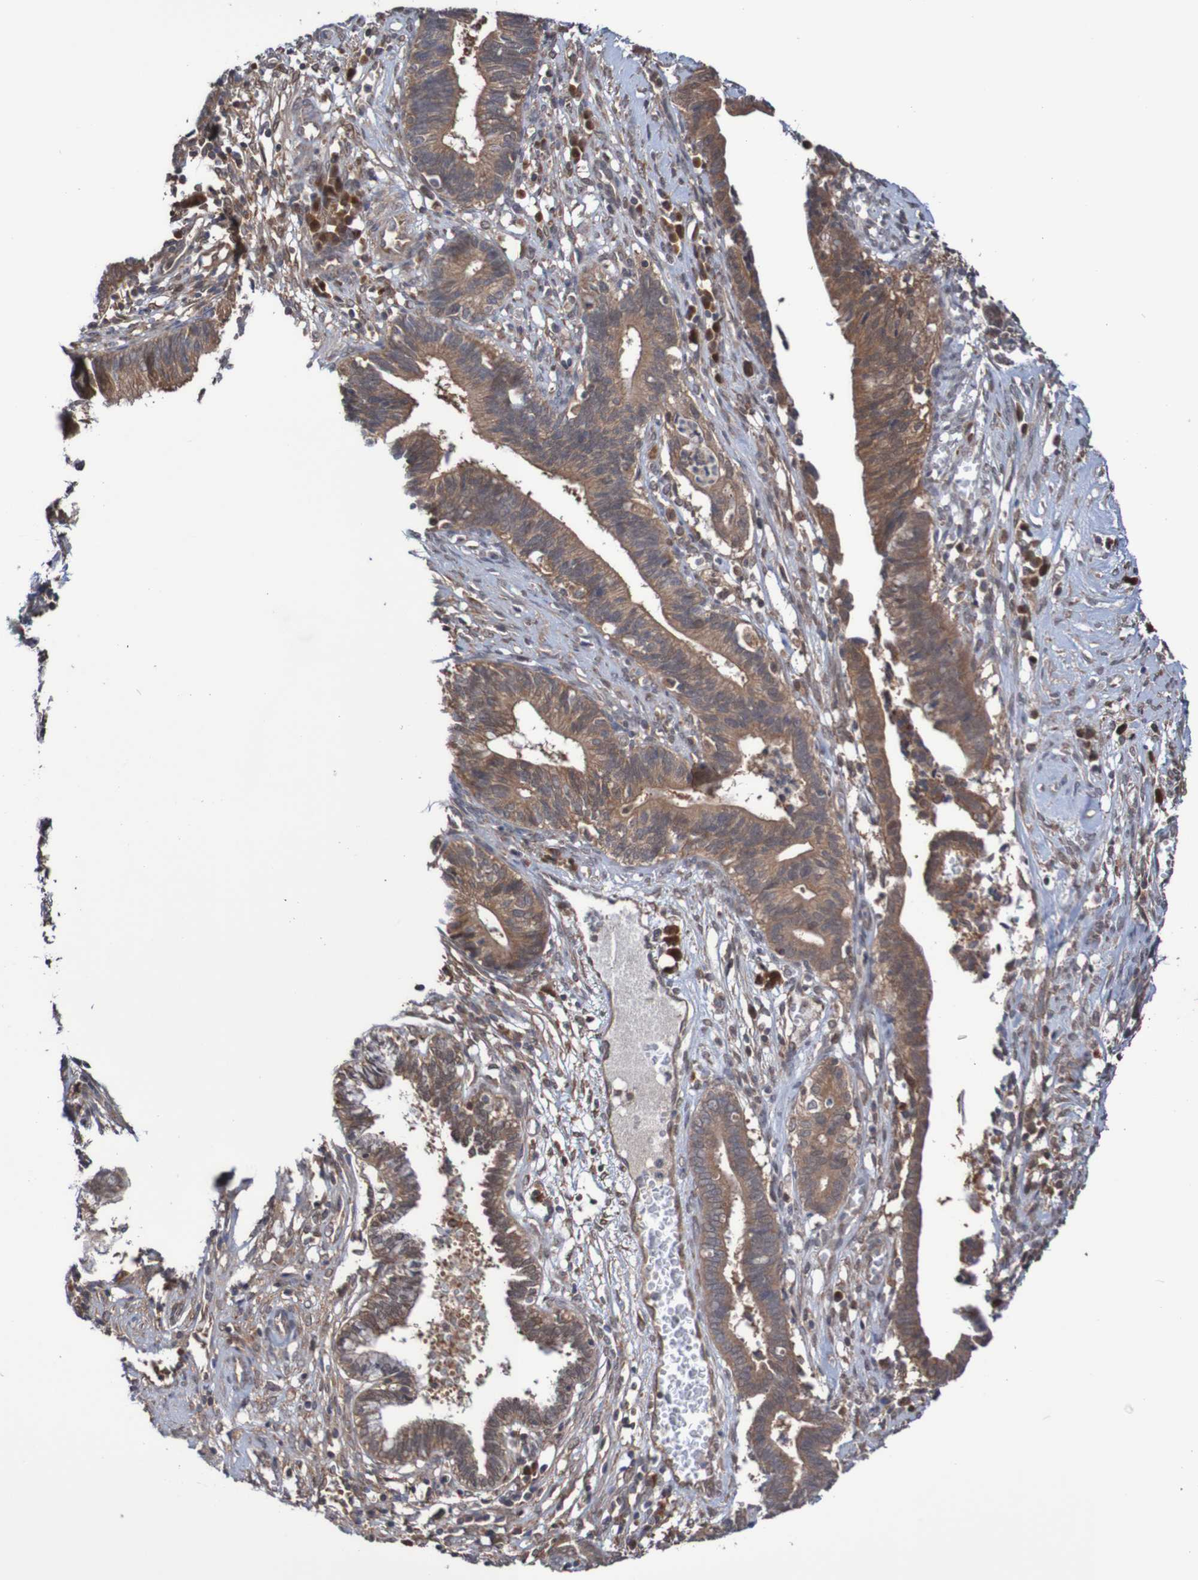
{"staining": {"intensity": "moderate", "quantity": ">75%", "location": "cytoplasmic/membranous"}, "tissue": "cervical cancer", "cell_type": "Tumor cells", "image_type": "cancer", "snomed": [{"axis": "morphology", "description": "Adenocarcinoma, NOS"}, {"axis": "topography", "description": "Cervix"}], "caption": "Cervical cancer (adenocarcinoma) tissue exhibits moderate cytoplasmic/membranous expression in approximately >75% of tumor cells (IHC, brightfield microscopy, high magnification).", "gene": "PHPT1", "patient": {"sex": "female", "age": 44}}